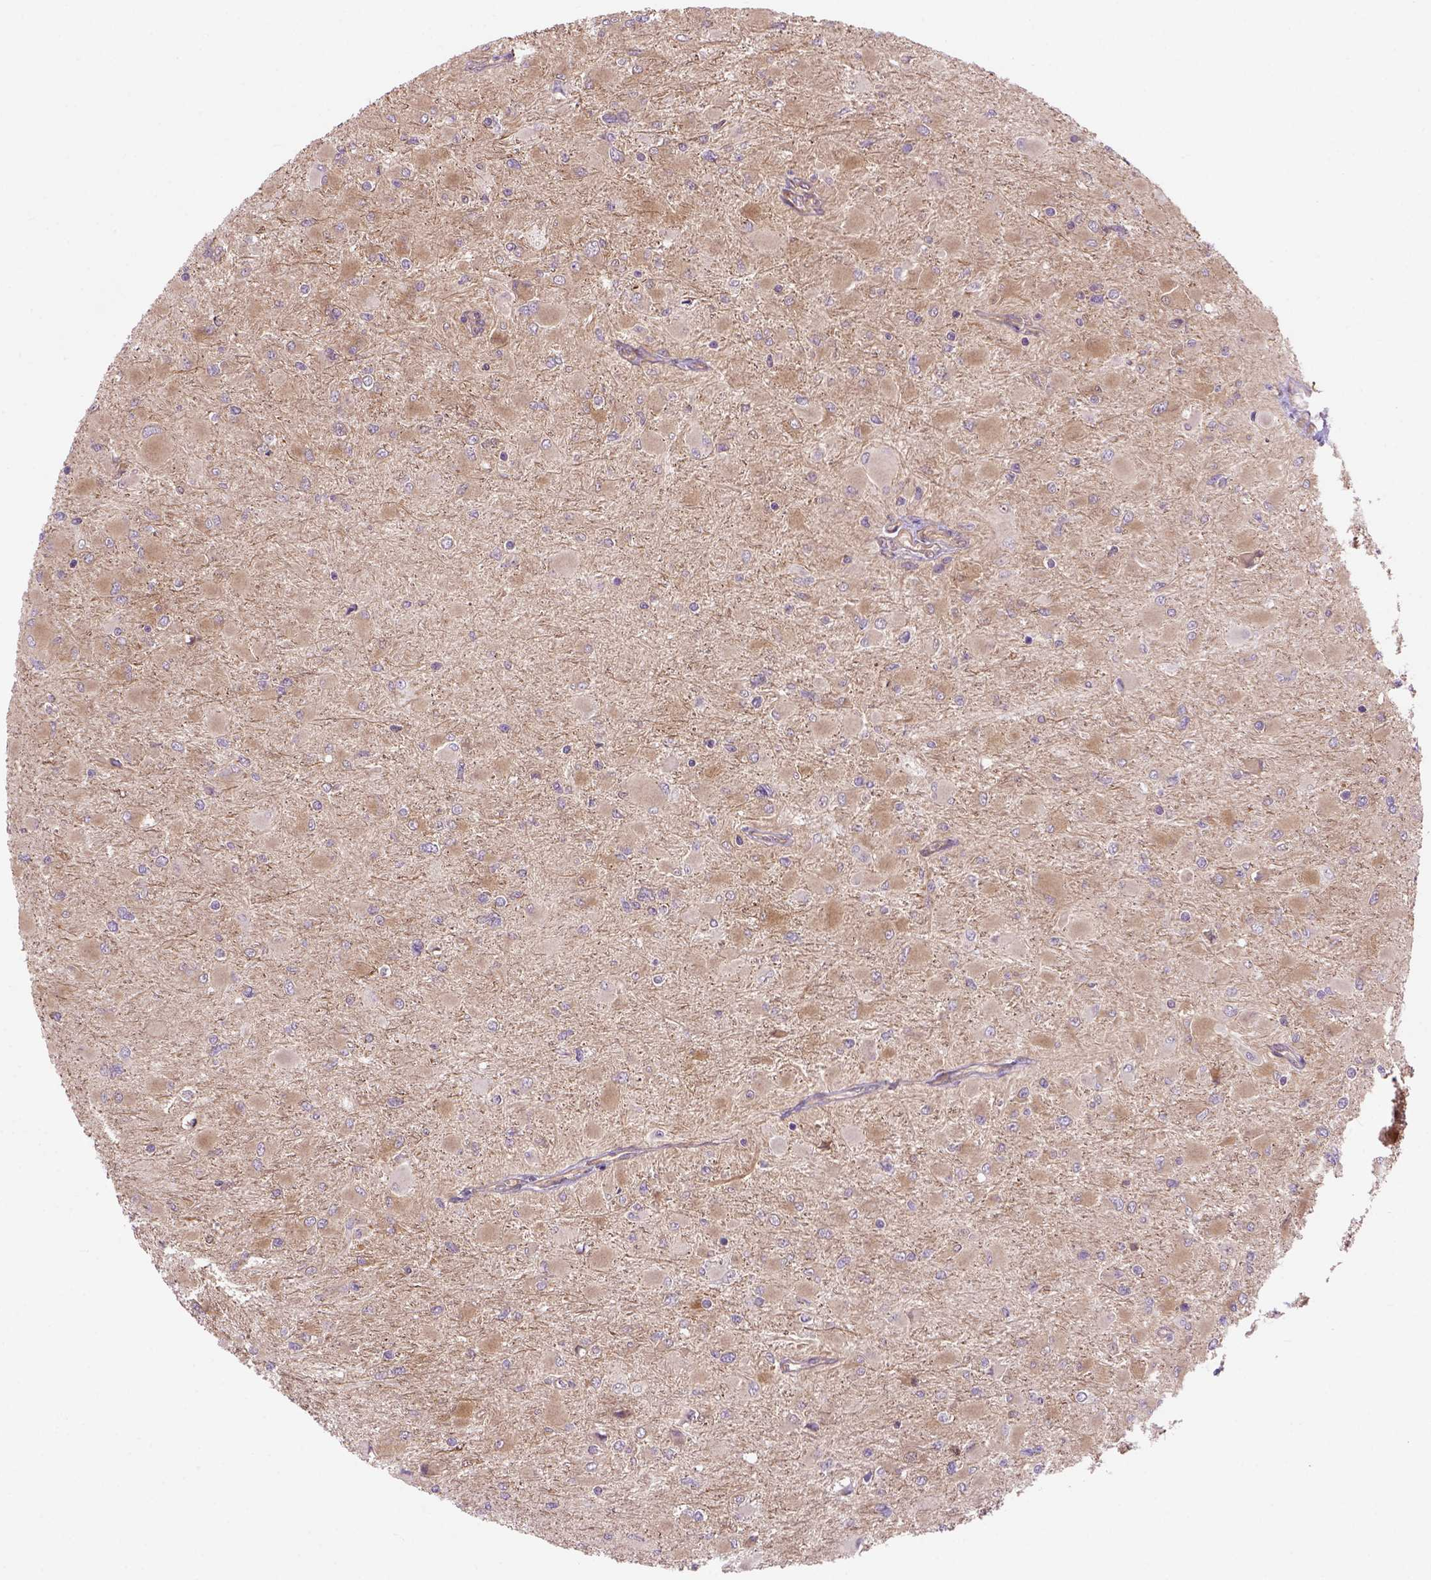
{"staining": {"intensity": "weak", "quantity": ">75%", "location": "cytoplasmic/membranous"}, "tissue": "glioma", "cell_type": "Tumor cells", "image_type": "cancer", "snomed": [{"axis": "morphology", "description": "Glioma, malignant, High grade"}, {"axis": "topography", "description": "Cerebral cortex"}], "caption": "High-power microscopy captured an immunohistochemistry photomicrograph of high-grade glioma (malignant), revealing weak cytoplasmic/membranous staining in approximately >75% of tumor cells.", "gene": "CASKIN2", "patient": {"sex": "female", "age": 36}}